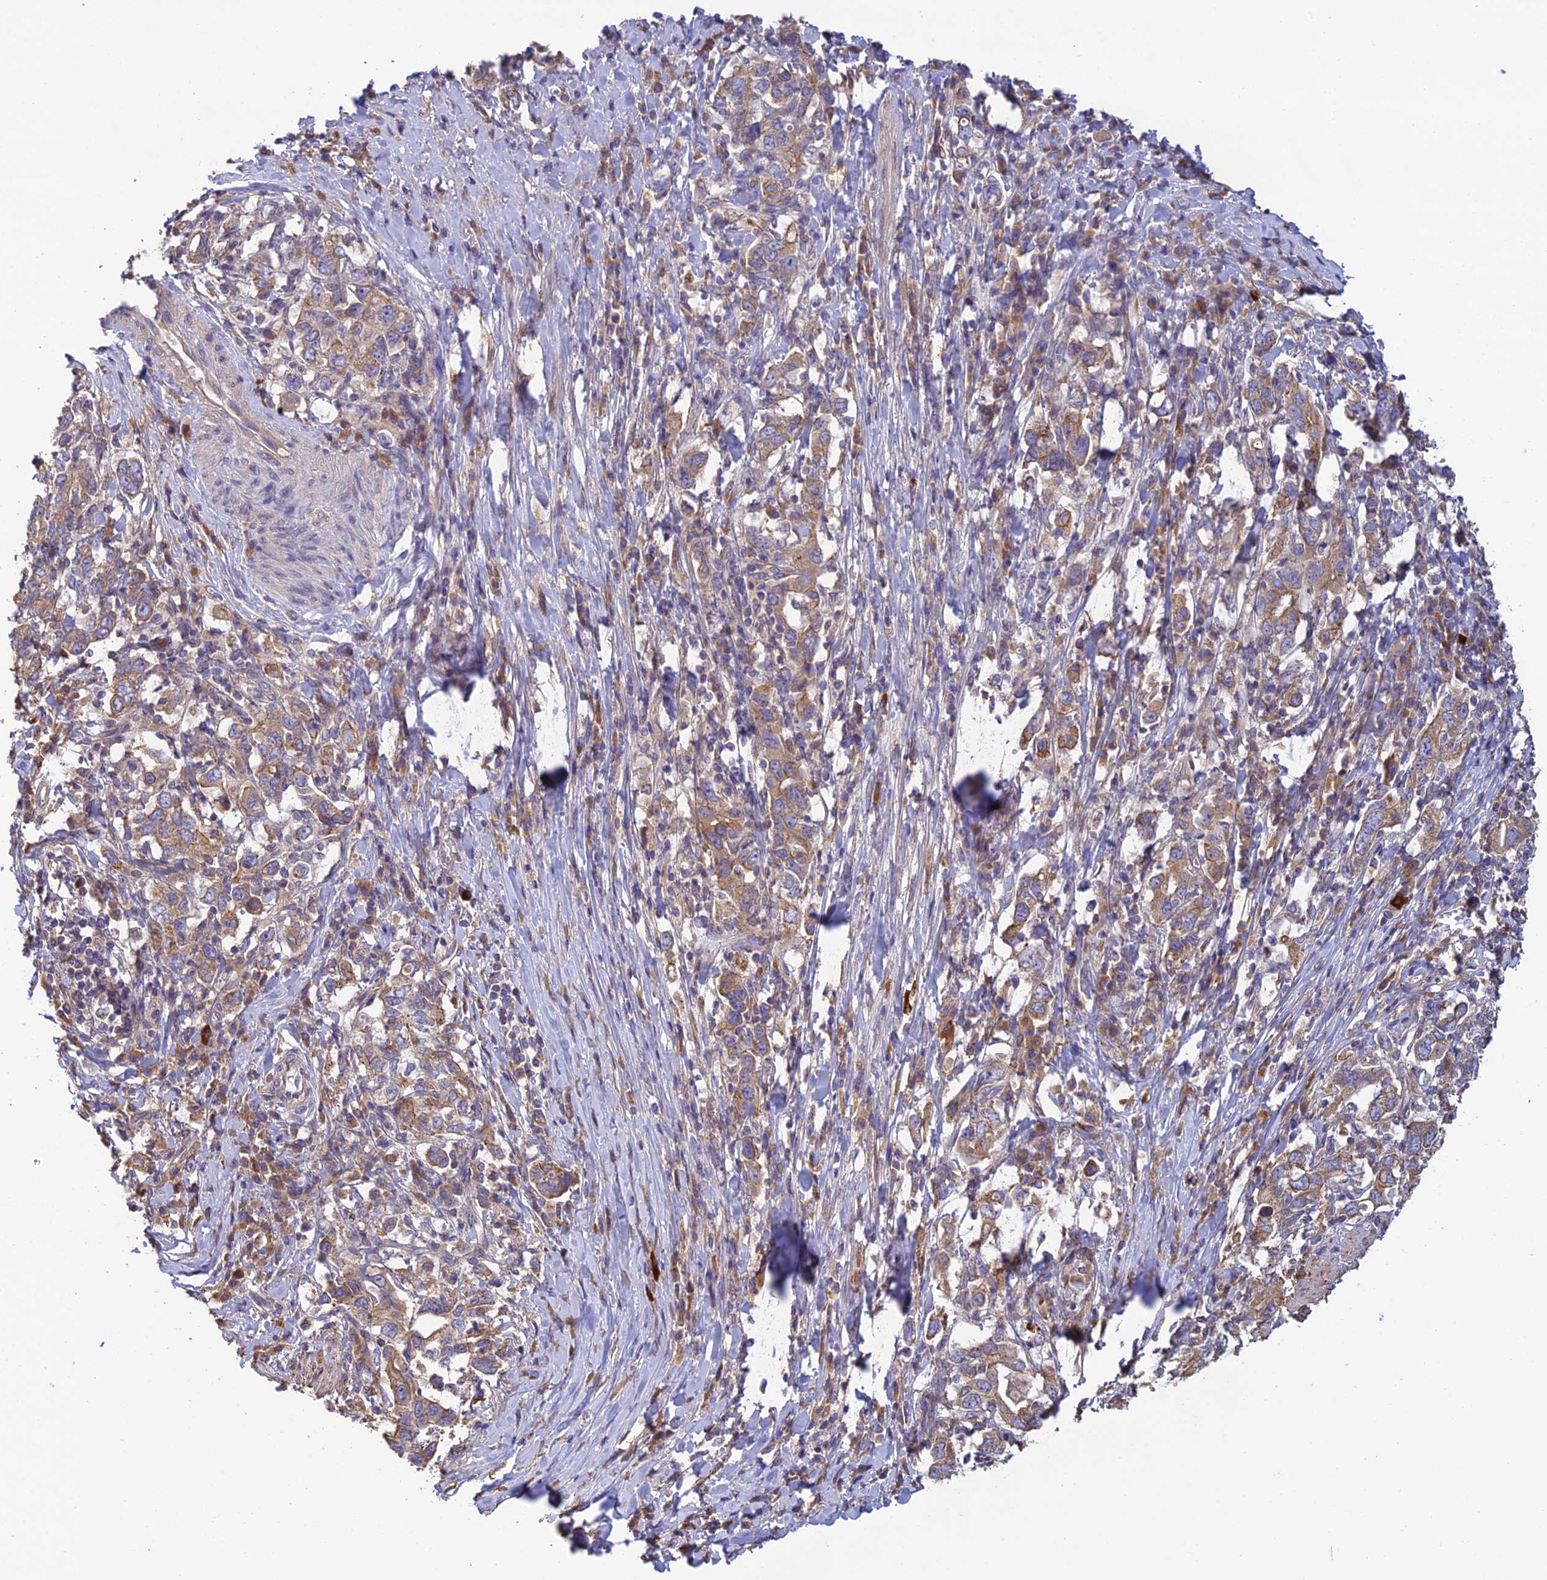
{"staining": {"intensity": "moderate", "quantity": ">75%", "location": "cytoplasmic/membranous"}, "tissue": "stomach cancer", "cell_type": "Tumor cells", "image_type": "cancer", "snomed": [{"axis": "morphology", "description": "Adenocarcinoma, NOS"}, {"axis": "topography", "description": "Stomach, upper"}, {"axis": "topography", "description": "Stomach"}], "caption": "Protein expression analysis of adenocarcinoma (stomach) demonstrates moderate cytoplasmic/membranous staining in approximately >75% of tumor cells. Using DAB (brown) and hematoxylin (blue) stains, captured at high magnification using brightfield microscopy.", "gene": "MRNIP", "patient": {"sex": "male", "age": 62}}